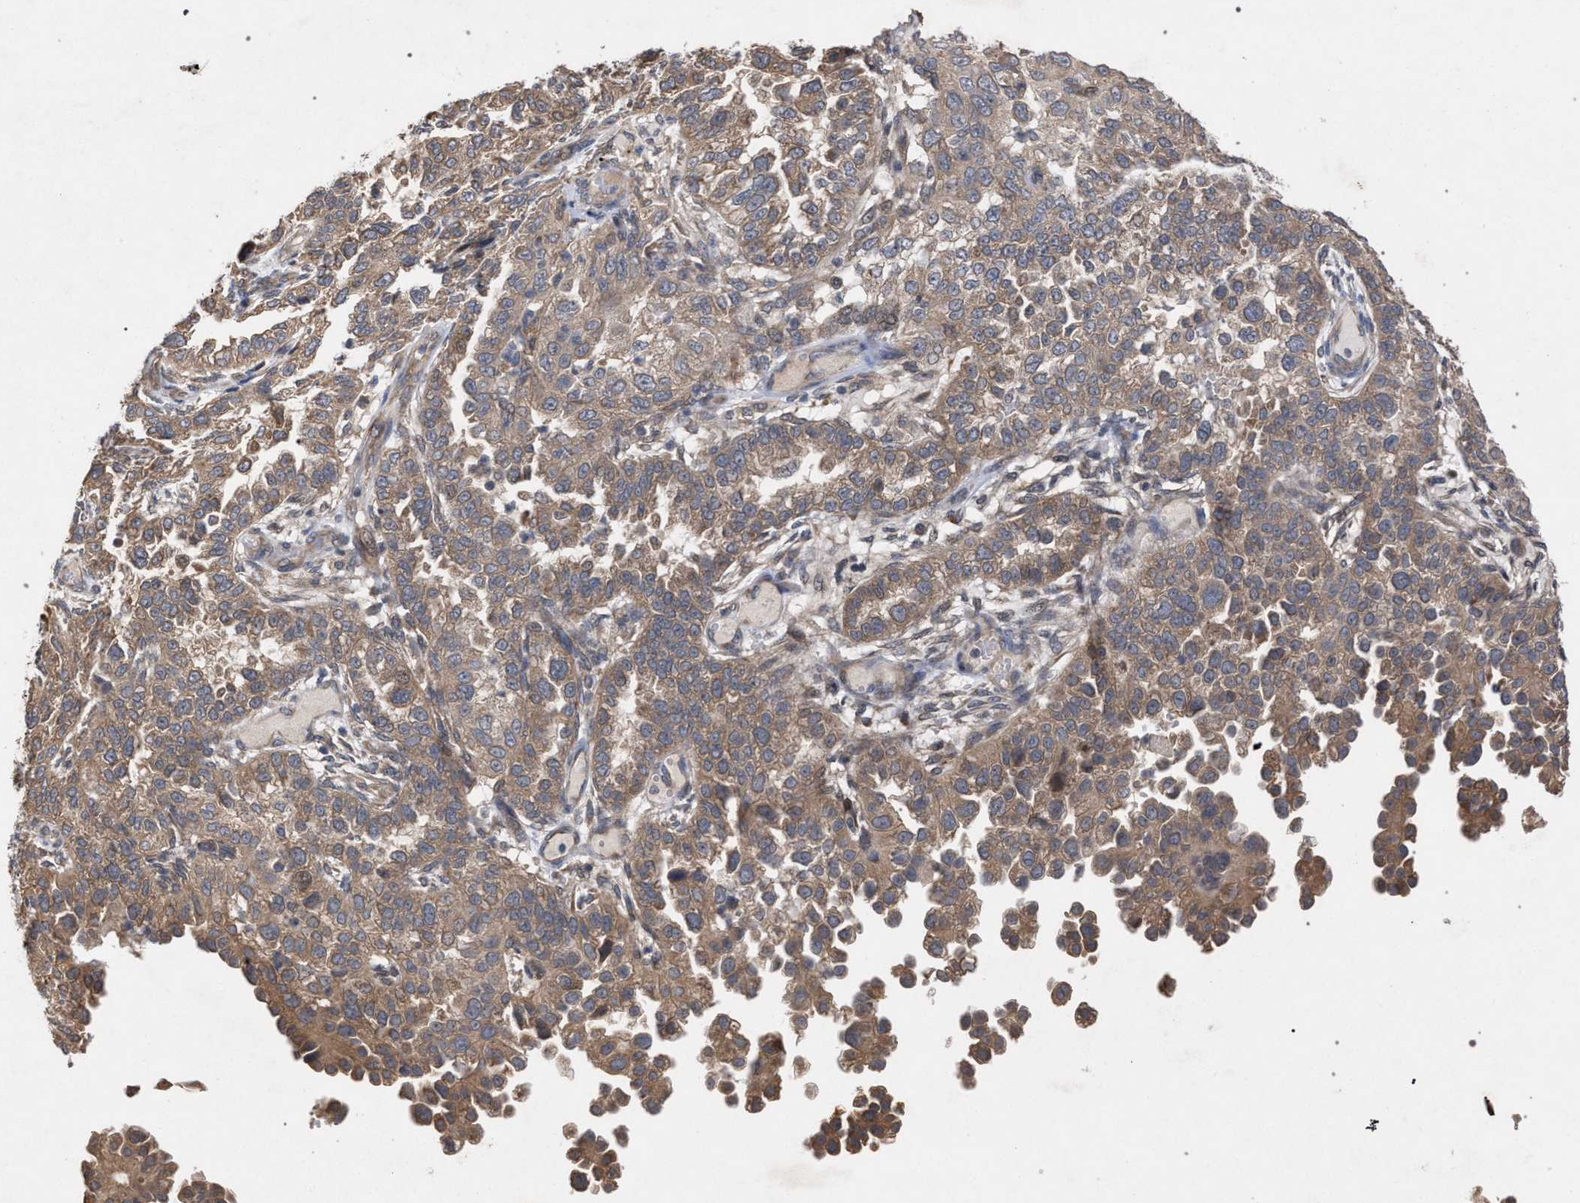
{"staining": {"intensity": "weak", "quantity": ">75%", "location": "cytoplasmic/membranous"}, "tissue": "endometrial cancer", "cell_type": "Tumor cells", "image_type": "cancer", "snomed": [{"axis": "morphology", "description": "Adenocarcinoma, NOS"}, {"axis": "topography", "description": "Endometrium"}], "caption": "Human endometrial cancer stained for a protein (brown) reveals weak cytoplasmic/membranous positive expression in approximately >75% of tumor cells.", "gene": "SLC4A4", "patient": {"sex": "female", "age": 85}}